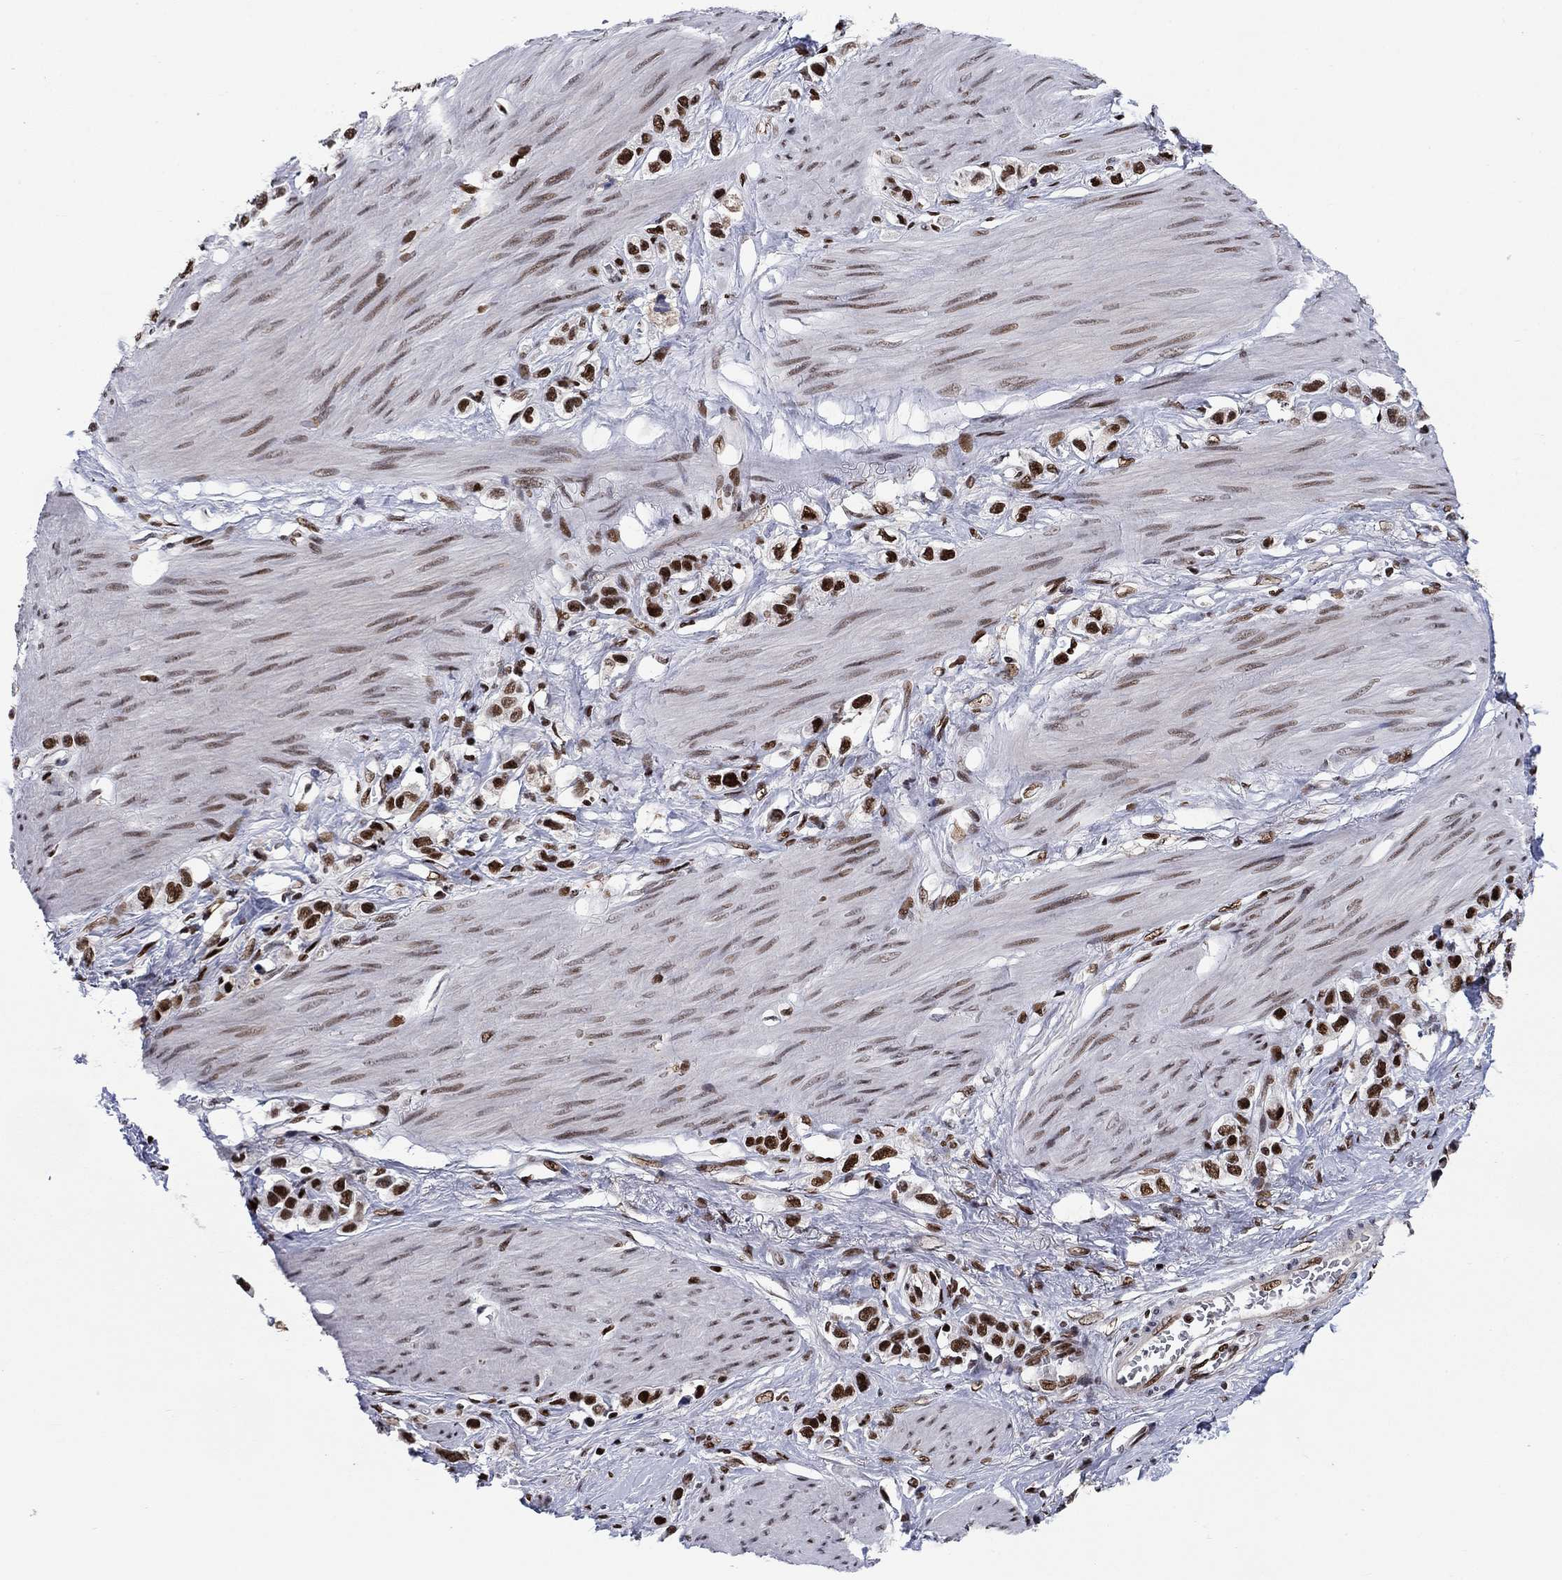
{"staining": {"intensity": "strong", "quantity": ">75%", "location": "nuclear"}, "tissue": "stomach cancer", "cell_type": "Tumor cells", "image_type": "cancer", "snomed": [{"axis": "morphology", "description": "Normal tissue, NOS"}, {"axis": "morphology", "description": "Adenocarcinoma, NOS"}, {"axis": "morphology", "description": "Adenocarcinoma, High grade"}, {"axis": "topography", "description": "Stomach, upper"}, {"axis": "topography", "description": "Stomach"}], "caption": "Stomach cancer (high-grade adenocarcinoma) stained for a protein (brown) demonstrates strong nuclear positive staining in about >75% of tumor cells.", "gene": "RPRD1B", "patient": {"sex": "female", "age": 65}}